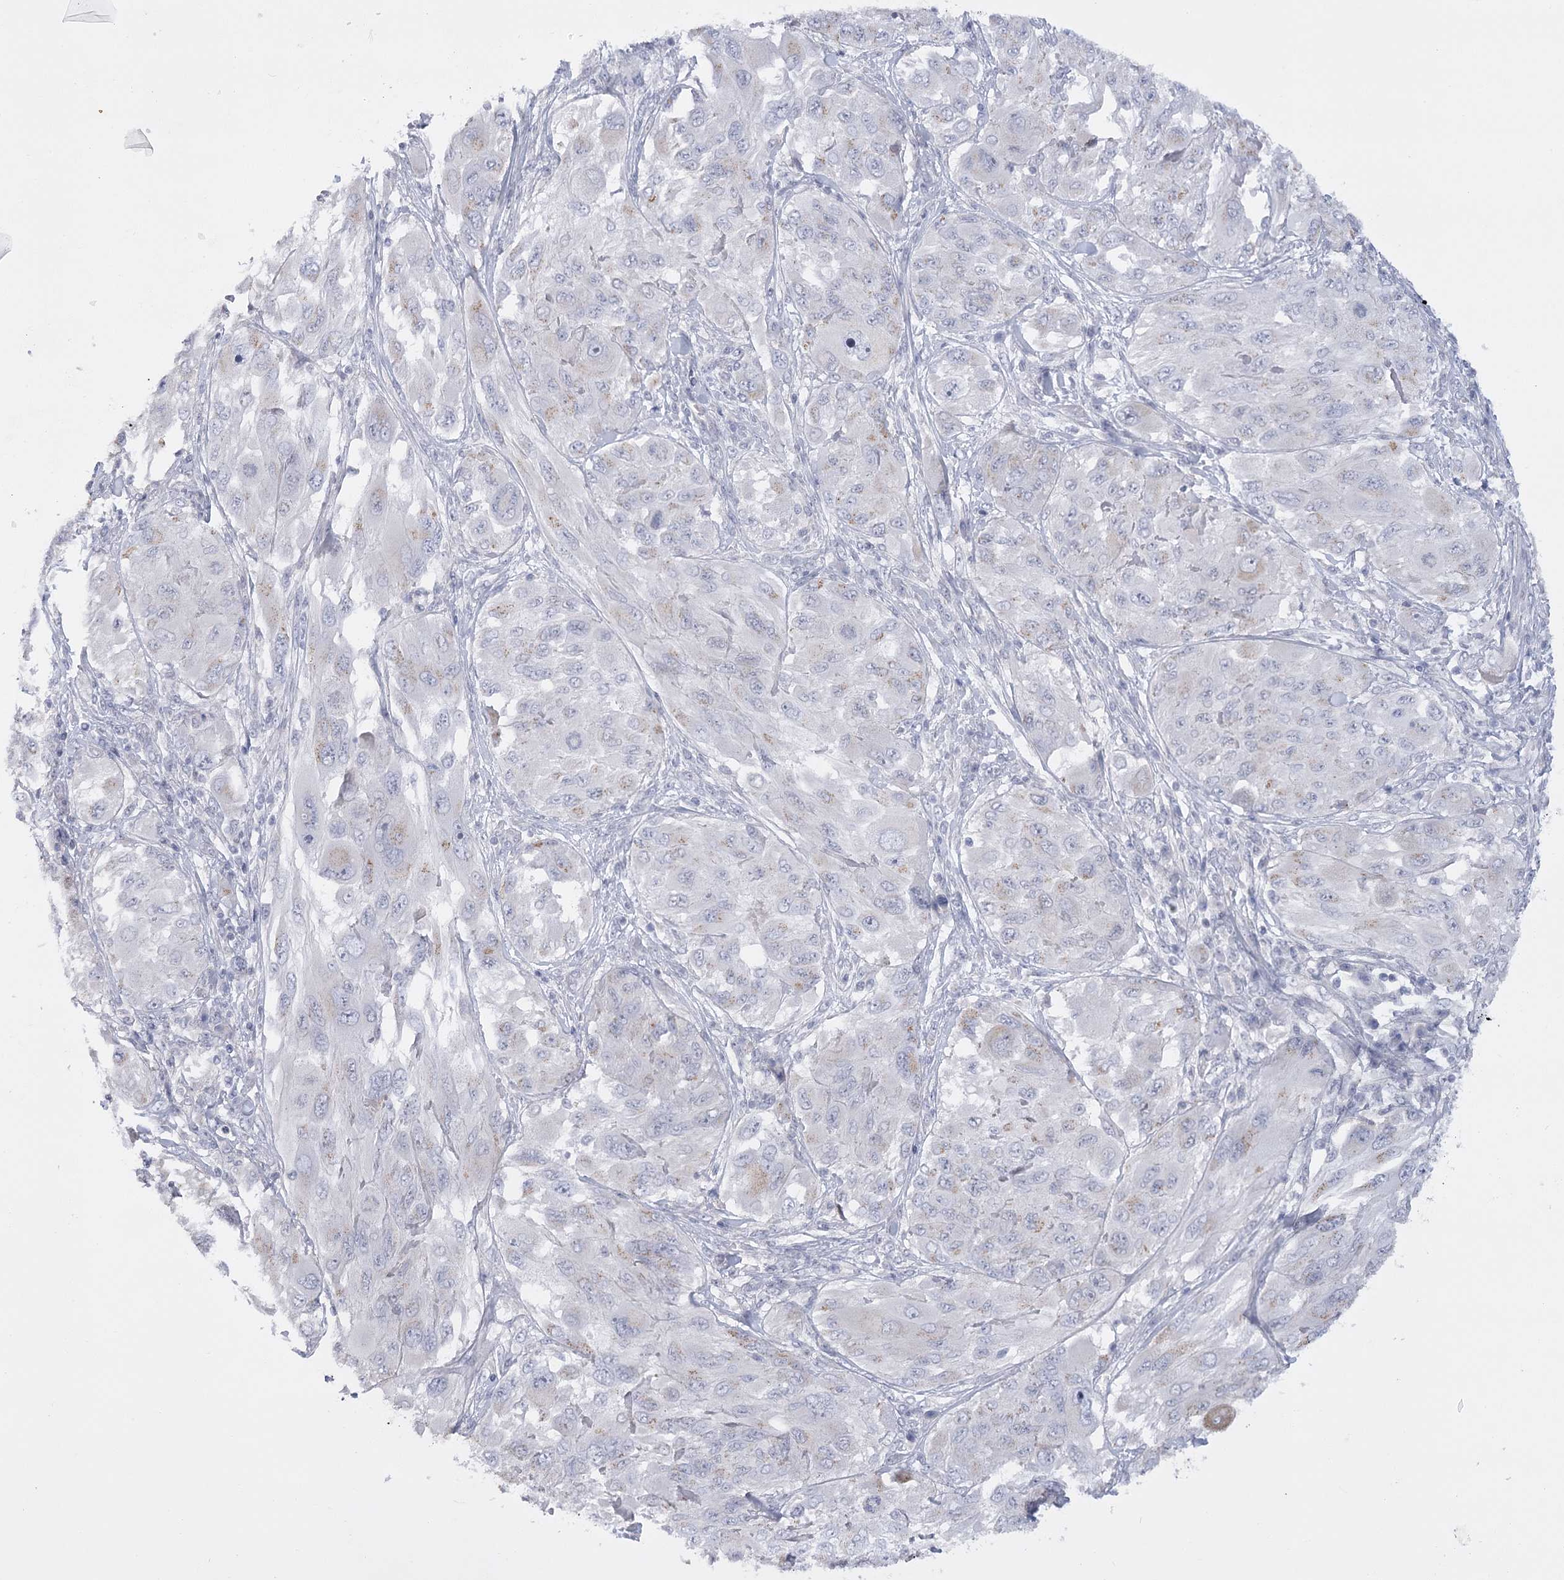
{"staining": {"intensity": "negative", "quantity": "none", "location": "none"}, "tissue": "melanoma", "cell_type": "Tumor cells", "image_type": "cancer", "snomed": [{"axis": "morphology", "description": "Malignant melanoma, NOS"}, {"axis": "topography", "description": "Skin"}], "caption": "This is a image of IHC staining of melanoma, which shows no positivity in tumor cells.", "gene": "FAM76B", "patient": {"sex": "female", "age": 91}}